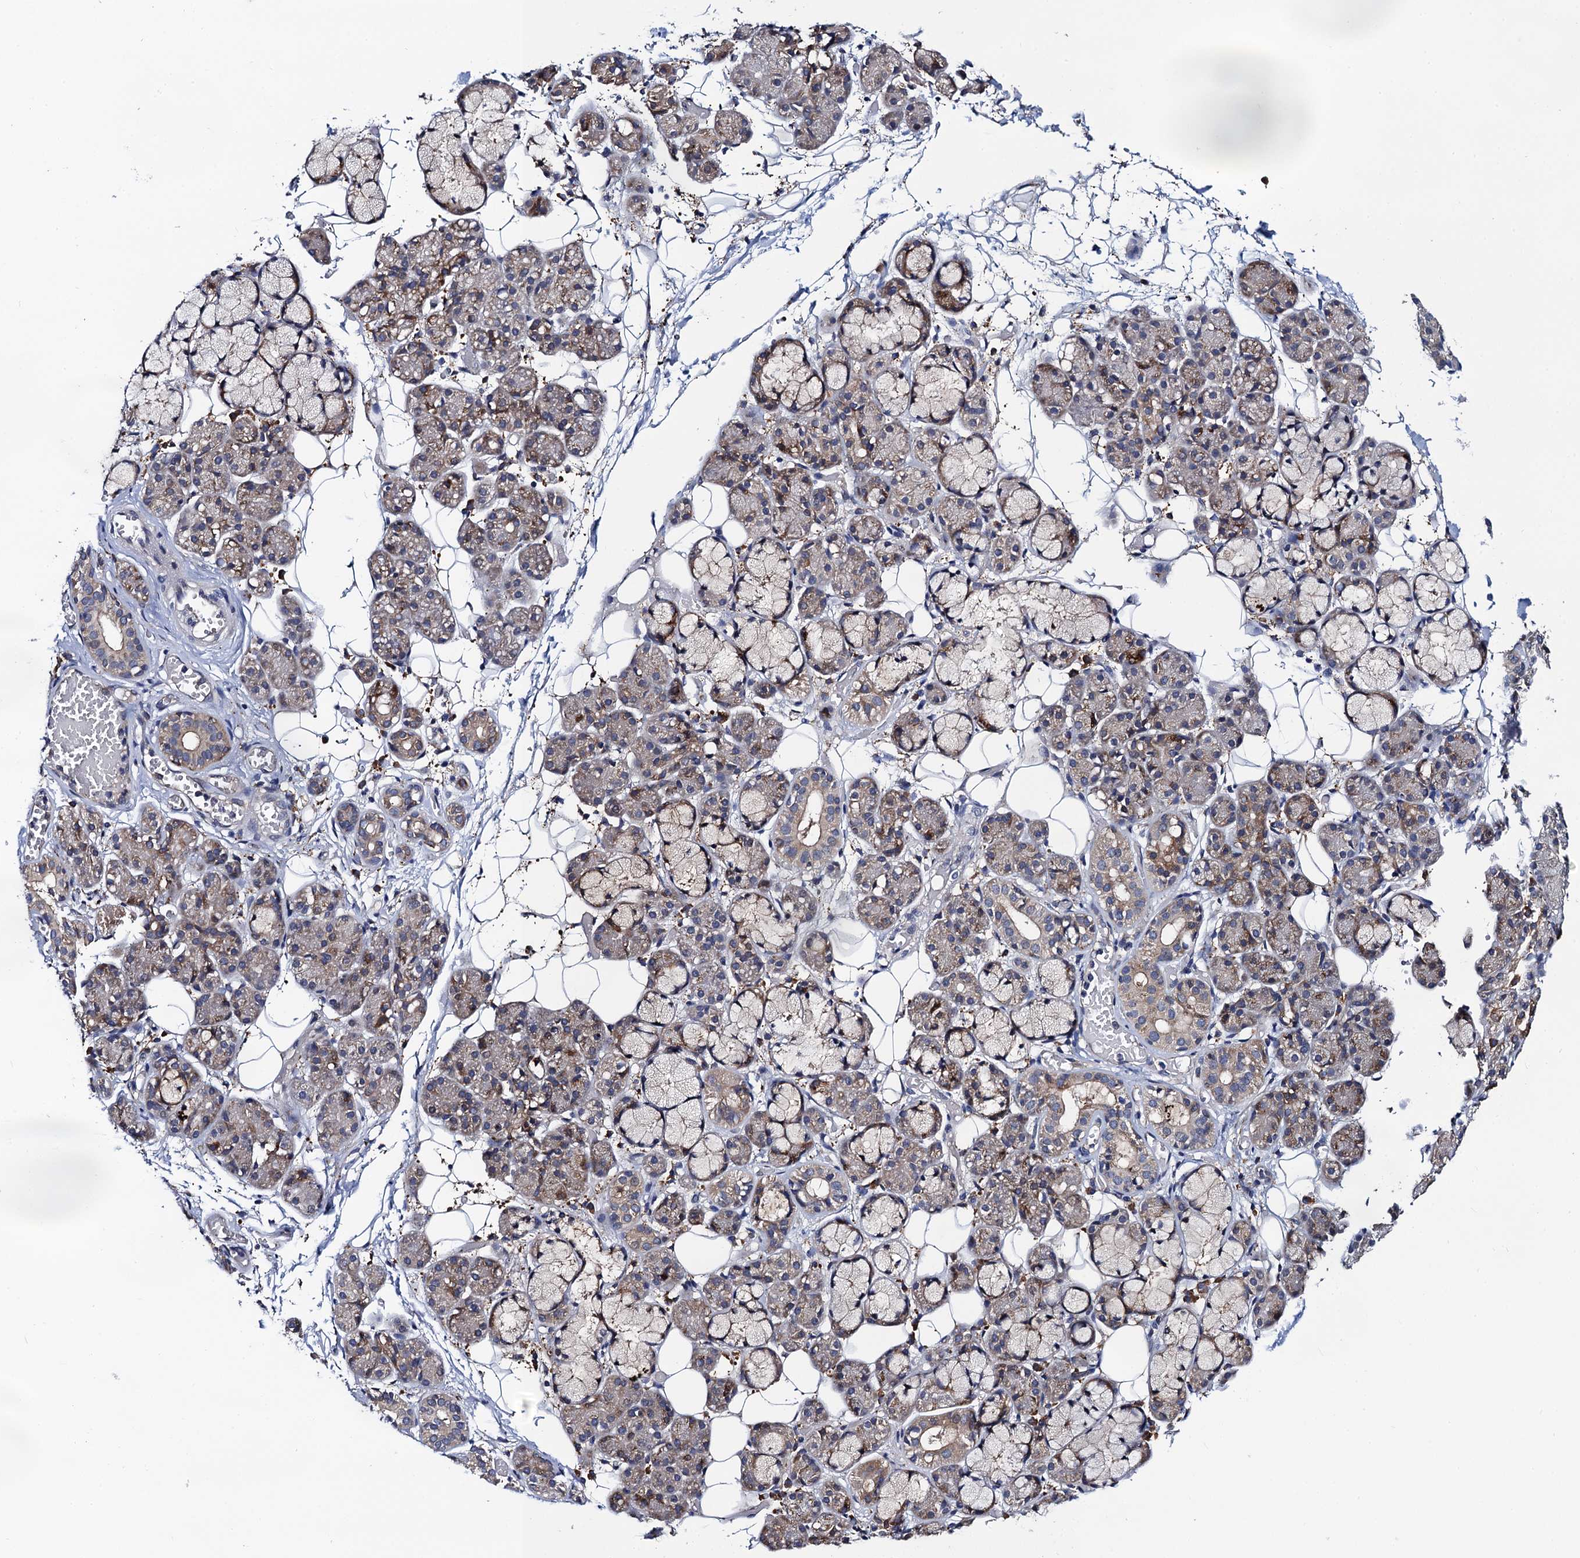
{"staining": {"intensity": "moderate", "quantity": "<25%", "location": "cytoplasmic/membranous"}, "tissue": "salivary gland", "cell_type": "Glandular cells", "image_type": "normal", "snomed": [{"axis": "morphology", "description": "Normal tissue, NOS"}, {"axis": "topography", "description": "Salivary gland"}], "caption": "A brown stain highlights moderate cytoplasmic/membranous positivity of a protein in glandular cells of benign human salivary gland.", "gene": "PGLS", "patient": {"sex": "male", "age": 63}}